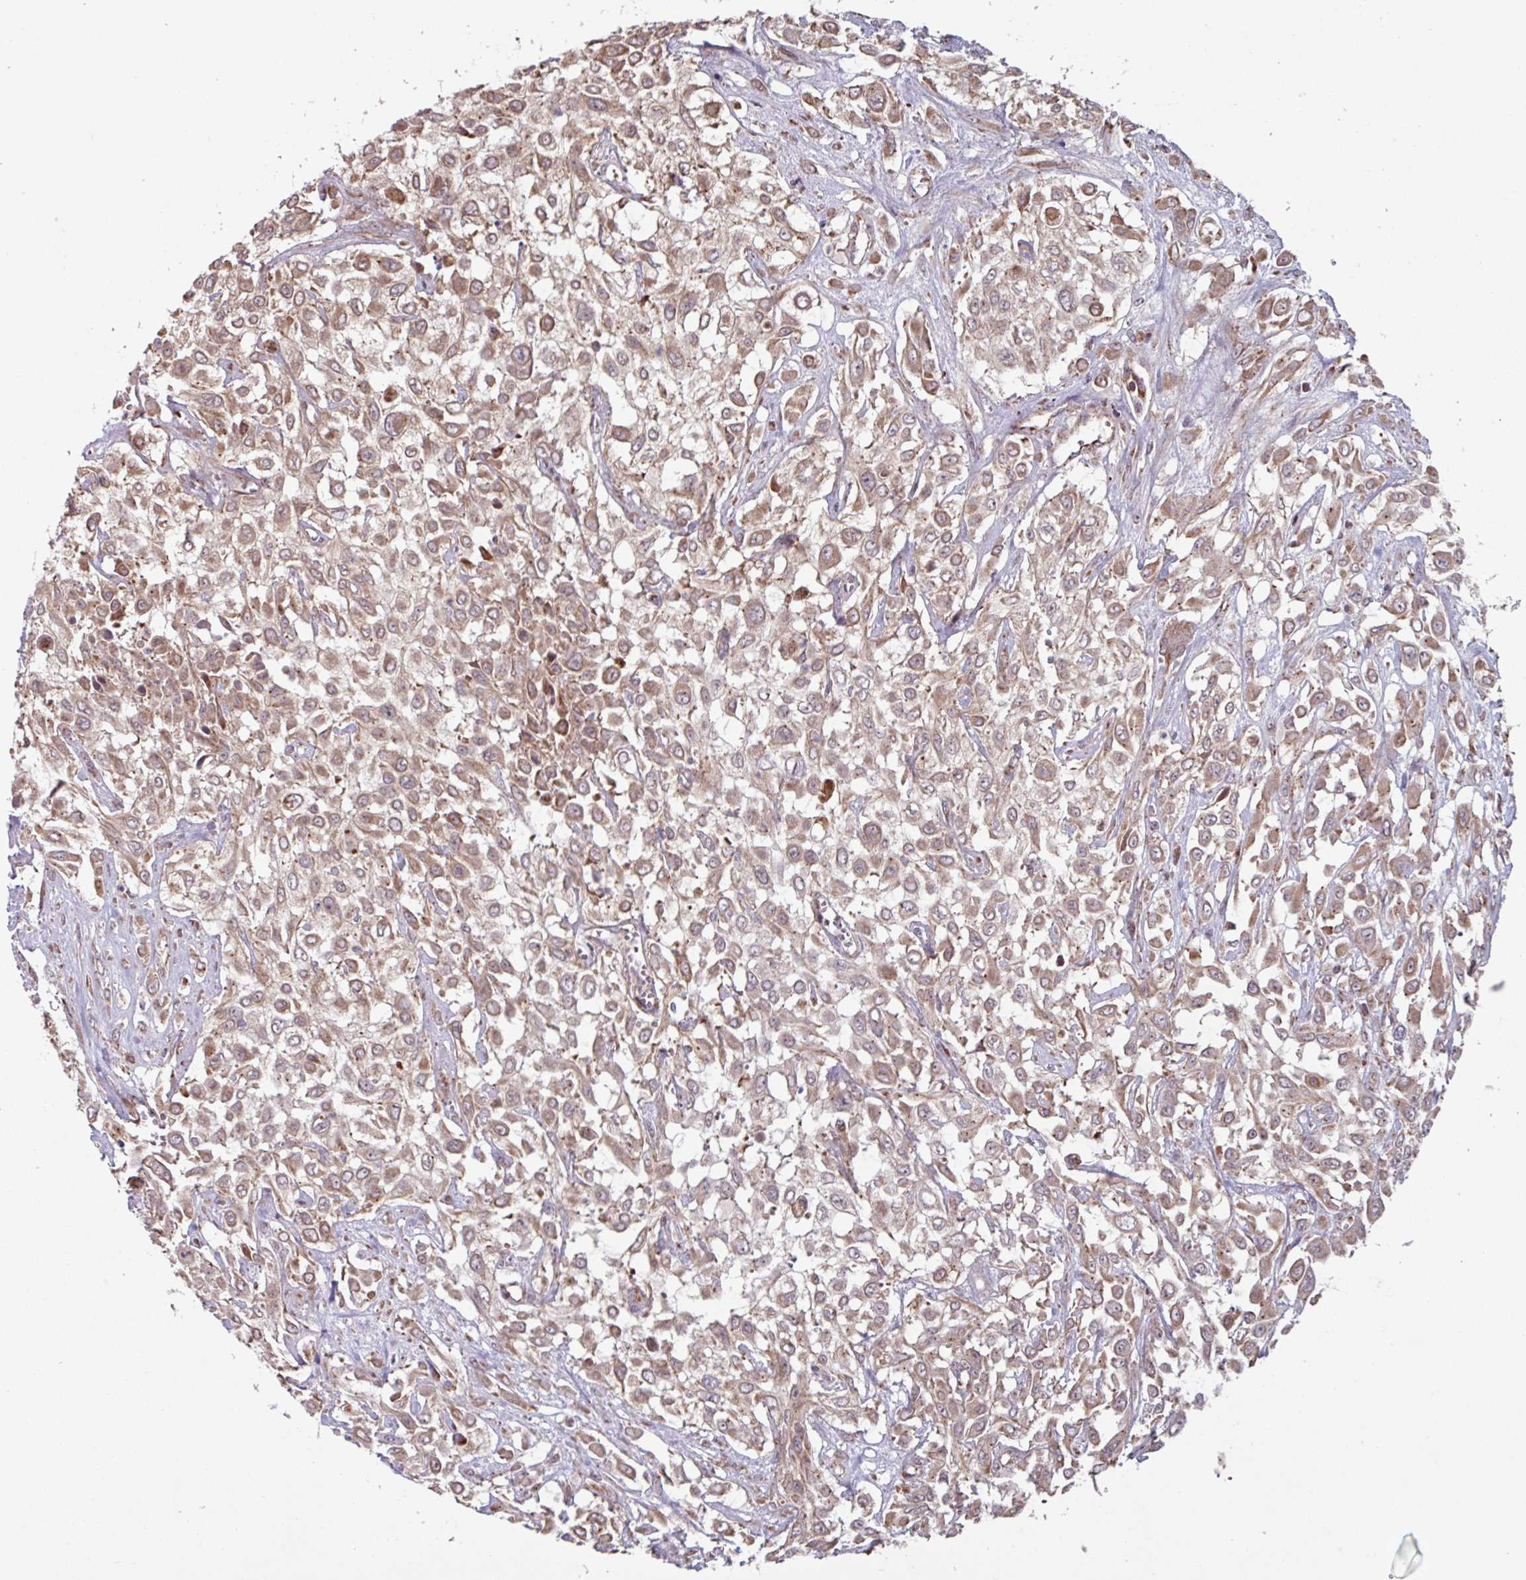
{"staining": {"intensity": "weak", "quantity": ">75%", "location": "cytoplasmic/membranous"}, "tissue": "urothelial cancer", "cell_type": "Tumor cells", "image_type": "cancer", "snomed": [{"axis": "morphology", "description": "Urothelial carcinoma, High grade"}, {"axis": "topography", "description": "Urinary bladder"}], "caption": "The histopathology image demonstrates staining of urothelial carcinoma (high-grade), revealing weak cytoplasmic/membranous protein expression (brown color) within tumor cells.", "gene": "COX7C", "patient": {"sex": "male", "age": 57}}